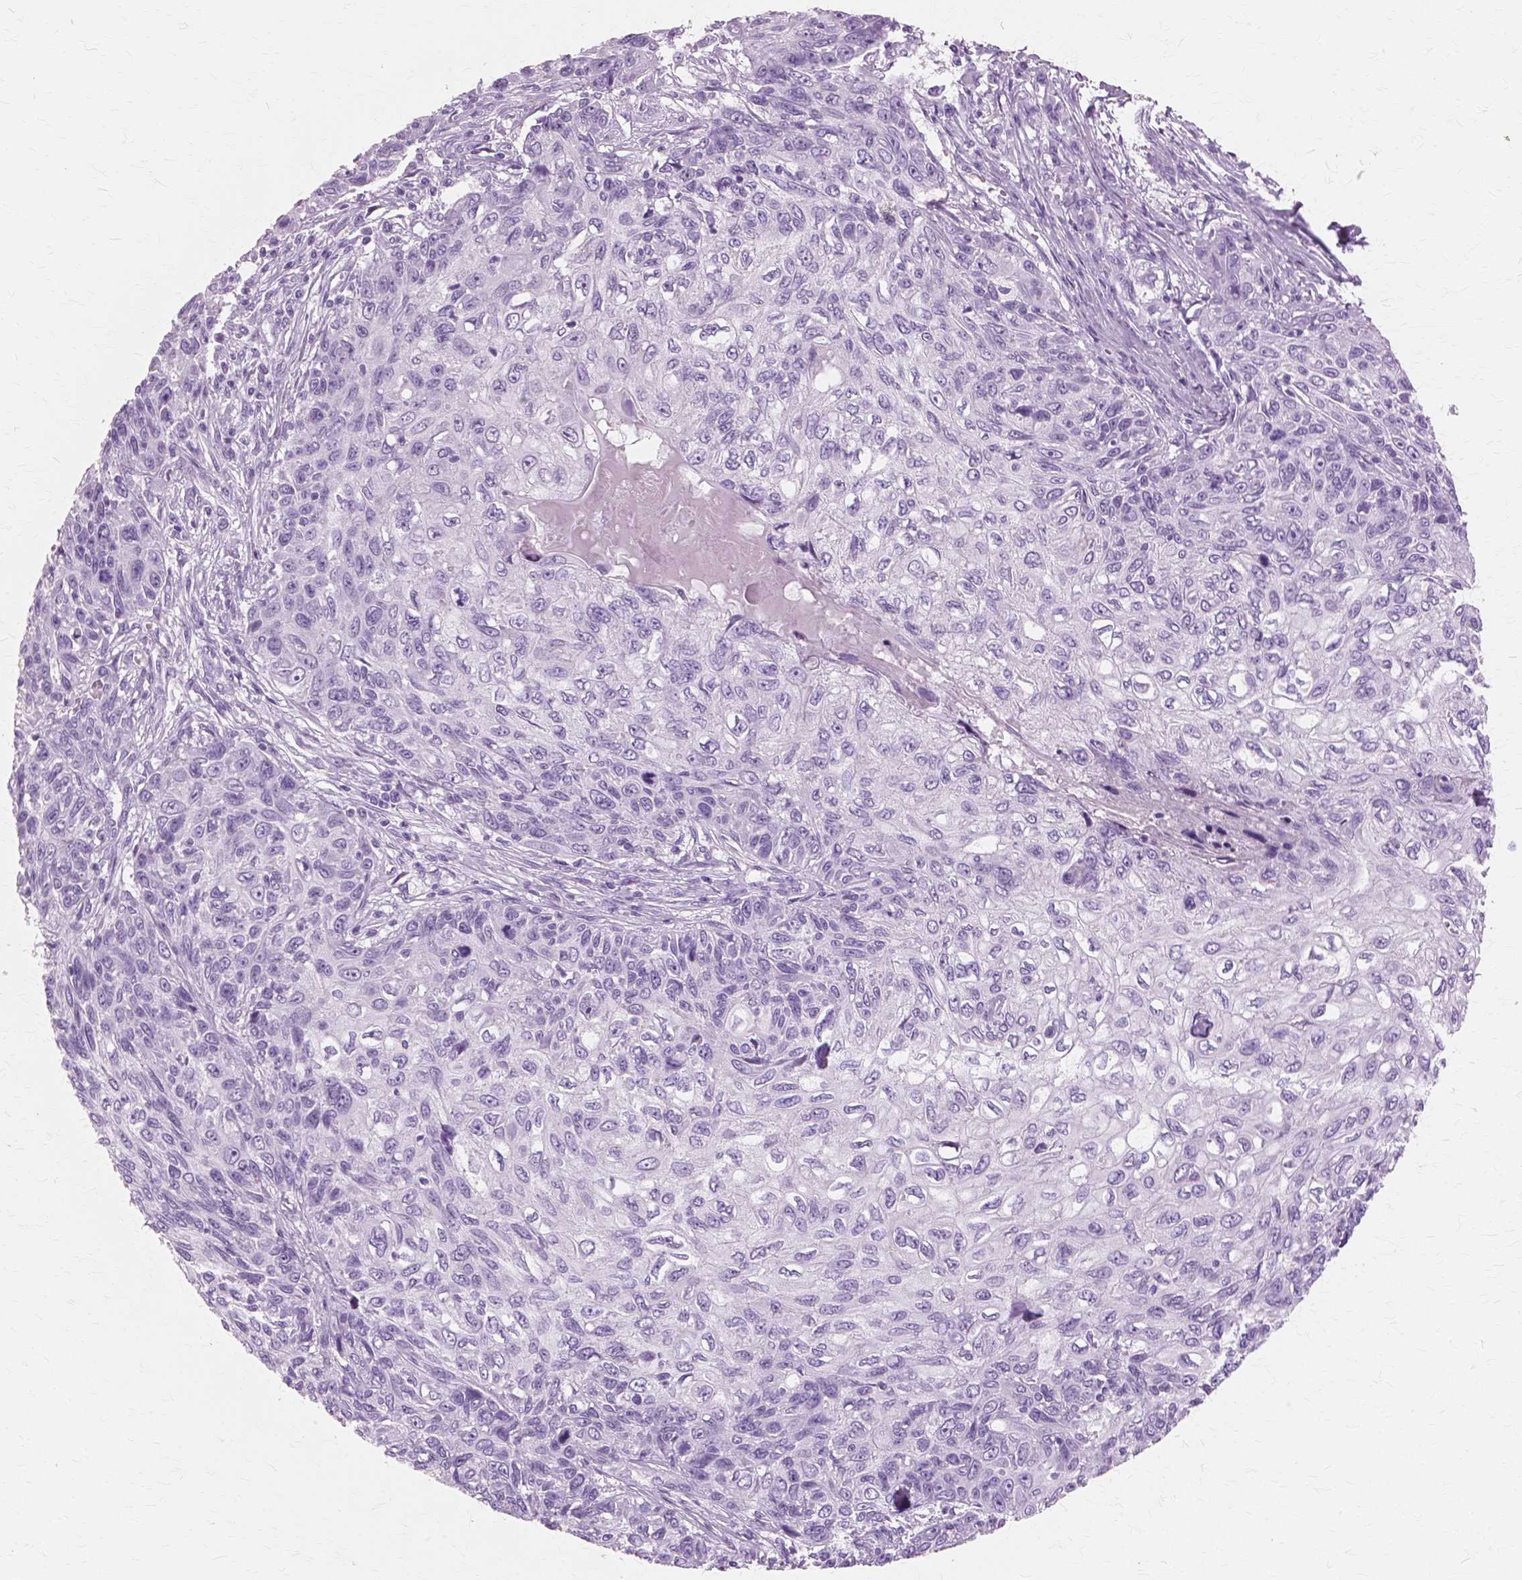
{"staining": {"intensity": "negative", "quantity": "none", "location": "none"}, "tissue": "skin cancer", "cell_type": "Tumor cells", "image_type": "cancer", "snomed": [{"axis": "morphology", "description": "Squamous cell carcinoma, NOS"}, {"axis": "topography", "description": "Skin"}], "caption": "DAB (3,3'-diaminobenzidine) immunohistochemical staining of human squamous cell carcinoma (skin) exhibits no significant positivity in tumor cells.", "gene": "SFTPD", "patient": {"sex": "male", "age": 92}}